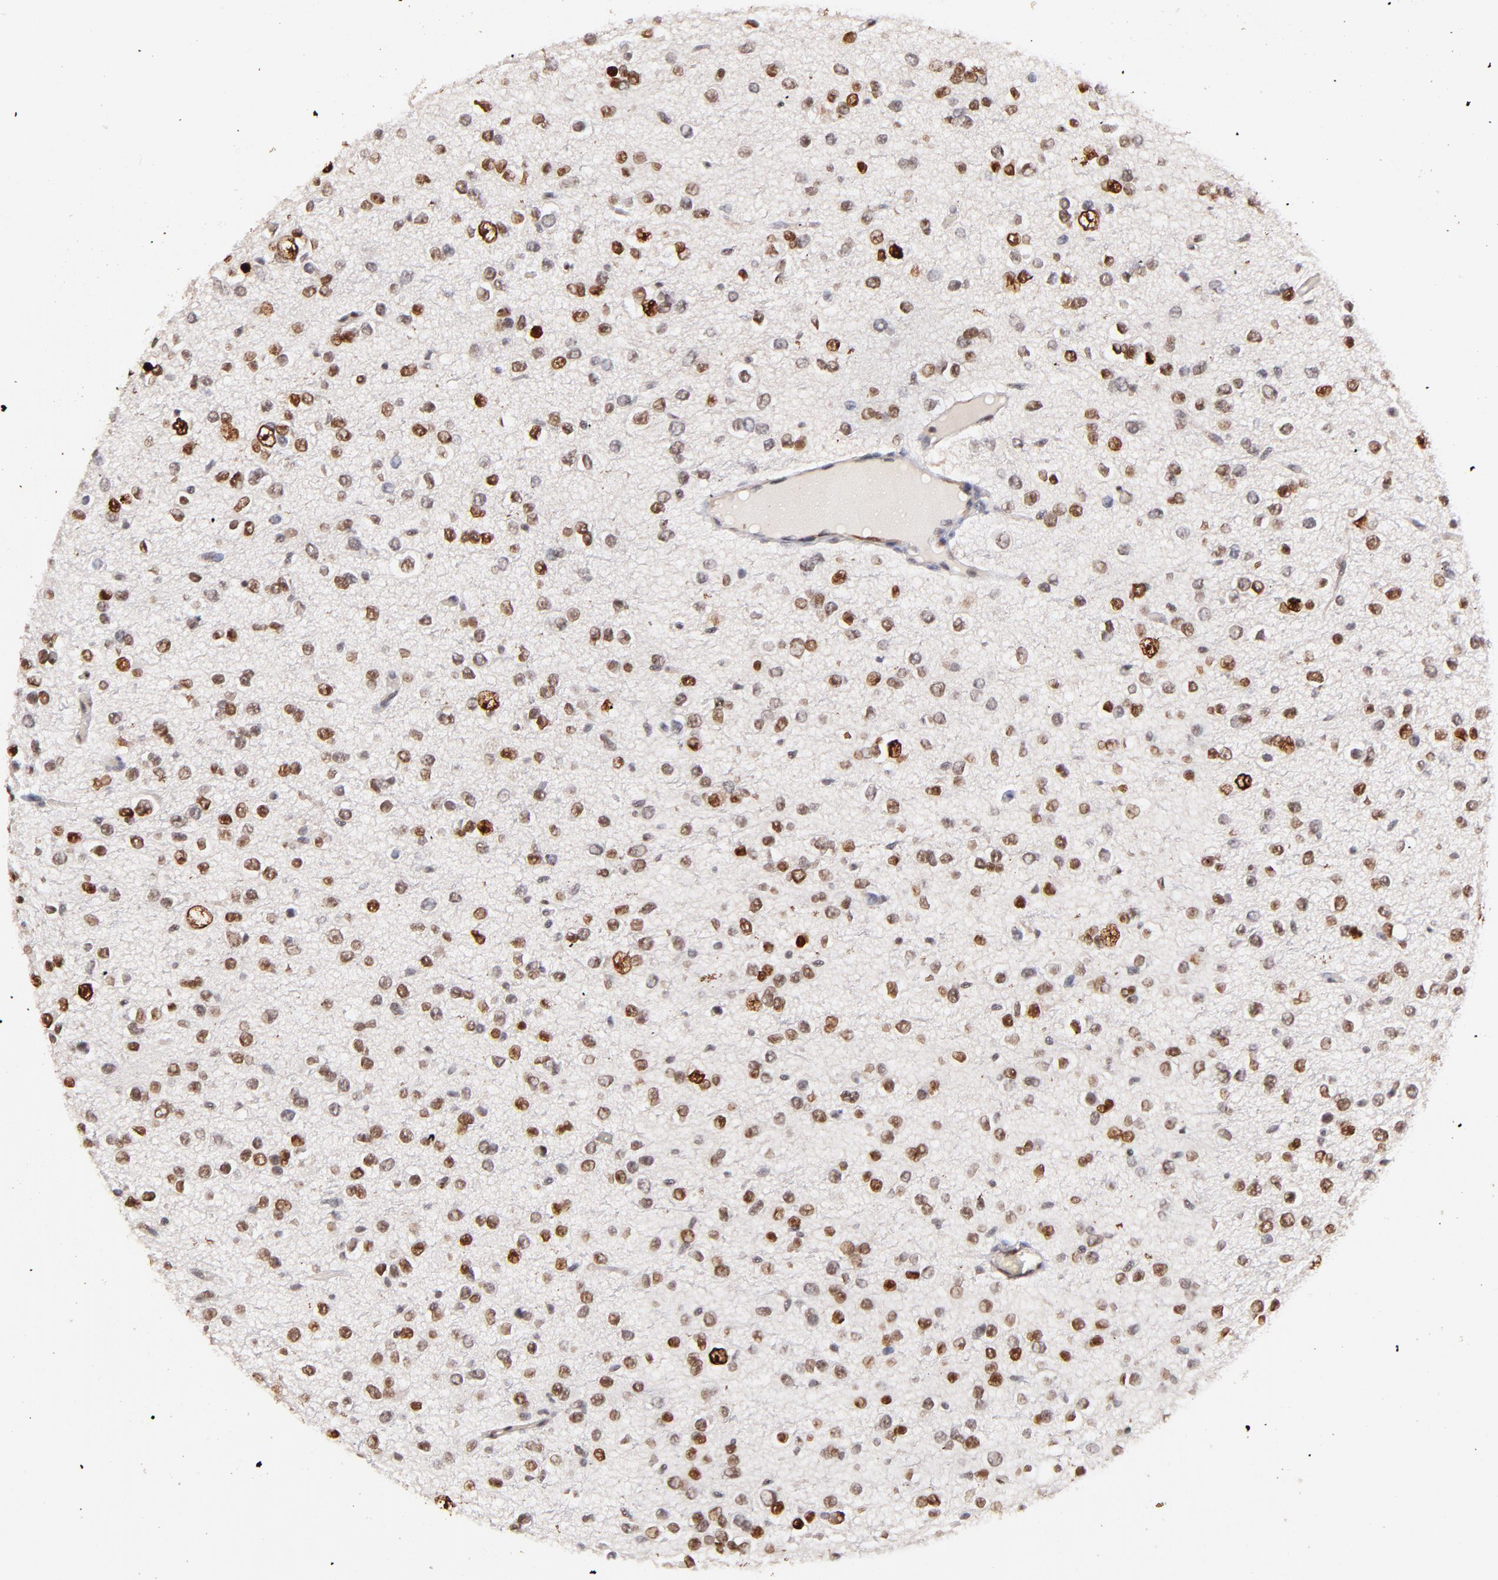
{"staining": {"intensity": "moderate", "quantity": "25%-75%", "location": "cytoplasmic/membranous,nuclear"}, "tissue": "glioma", "cell_type": "Tumor cells", "image_type": "cancer", "snomed": [{"axis": "morphology", "description": "Glioma, malignant, Low grade"}, {"axis": "topography", "description": "Brain"}], "caption": "Glioma stained with a protein marker reveals moderate staining in tumor cells.", "gene": "ZFP92", "patient": {"sex": "male", "age": 42}}